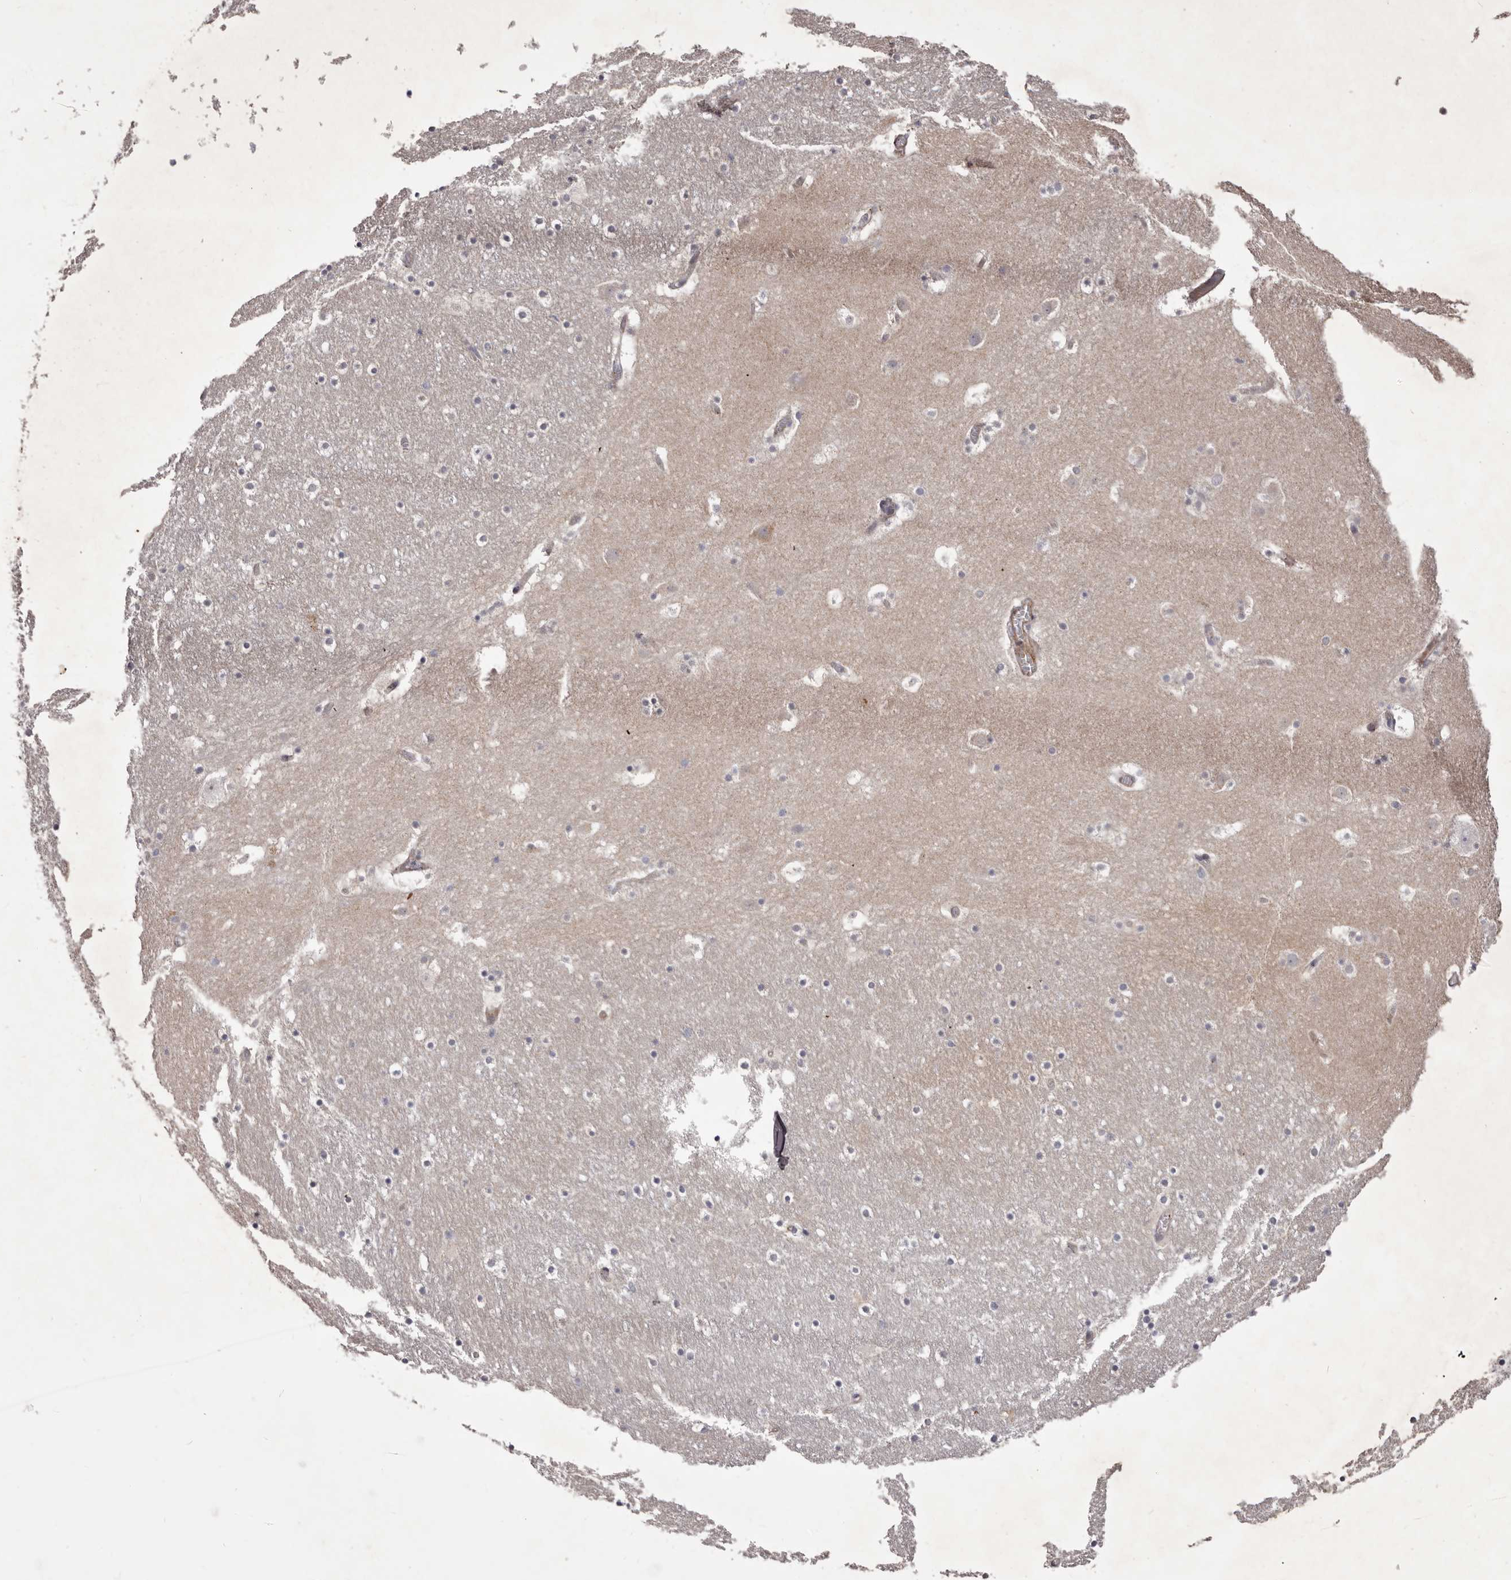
{"staining": {"intensity": "negative", "quantity": "none", "location": "none"}, "tissue": "caudate", "cell_type": "Glial cells", "image_type": "normal", "snomed": [{"axis": "morphology", "description": "Normal tissue, NOS"}, {"axis": "topography", "description": "Lateral ventricle wall"}], "caption": "Glial cells show no significant protein expression in unremarkable caudate.", "gene": "PEG10", "patient": {"sex": "male", "age": 45}}